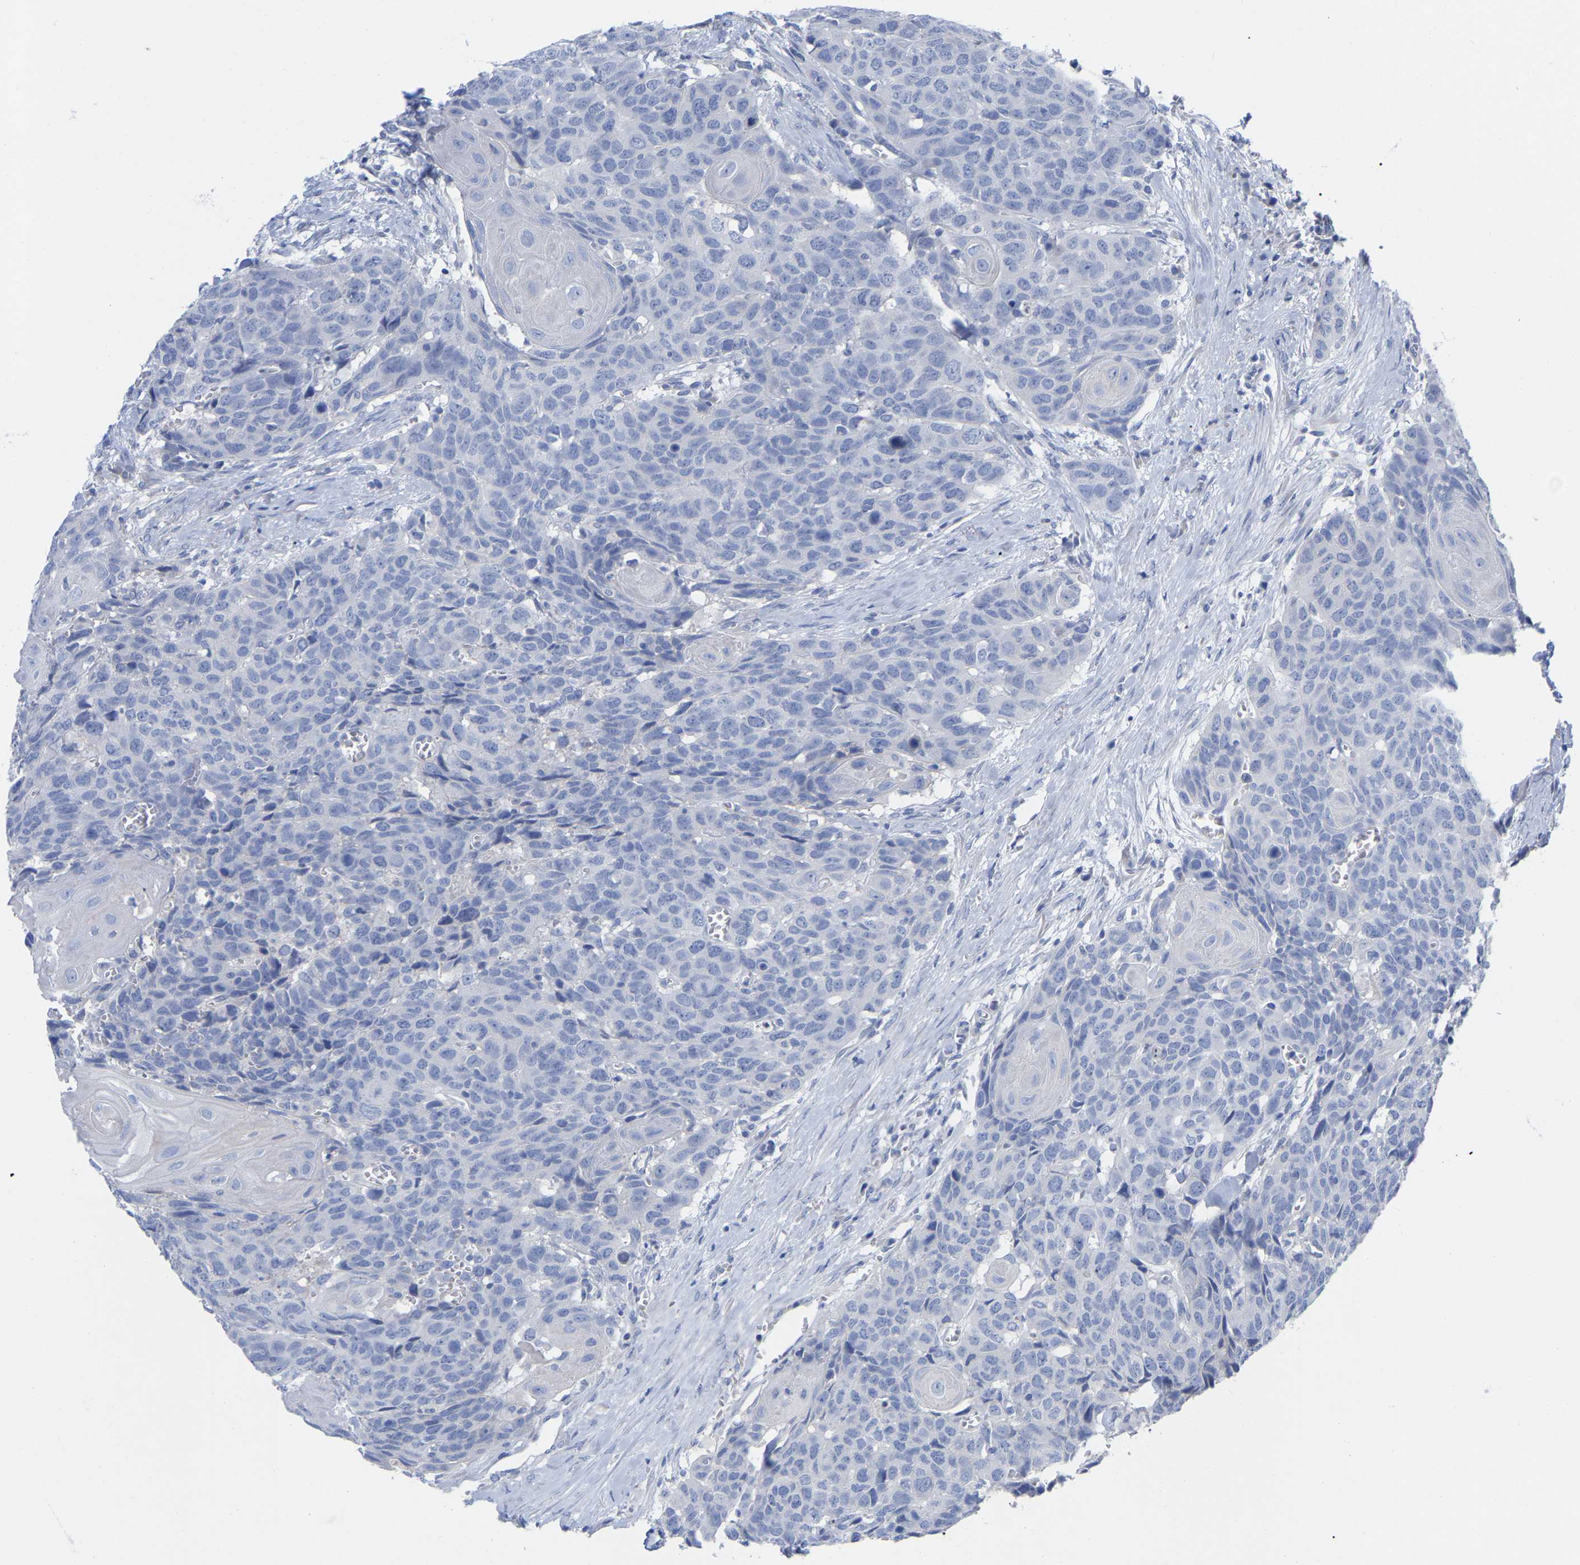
{"staining": {"intensity": "negative", "quantity": "none", "location": "none"}, "tissue": "head and neck cancer", "cell_type": "Tumor cells", "image_type": "cancer", "snomed": [{"axis": "morphology", "description": "Squamous cell carcinoma, NOS"}, {"axis": "topography", "description": "Head-Neck"}], "caption": "Immunohistochemistry of human head and neck cancer shows no expression in tumor cells.", "gene": "HAPLN1", "patient": {"sex": "male", "age": 66}}